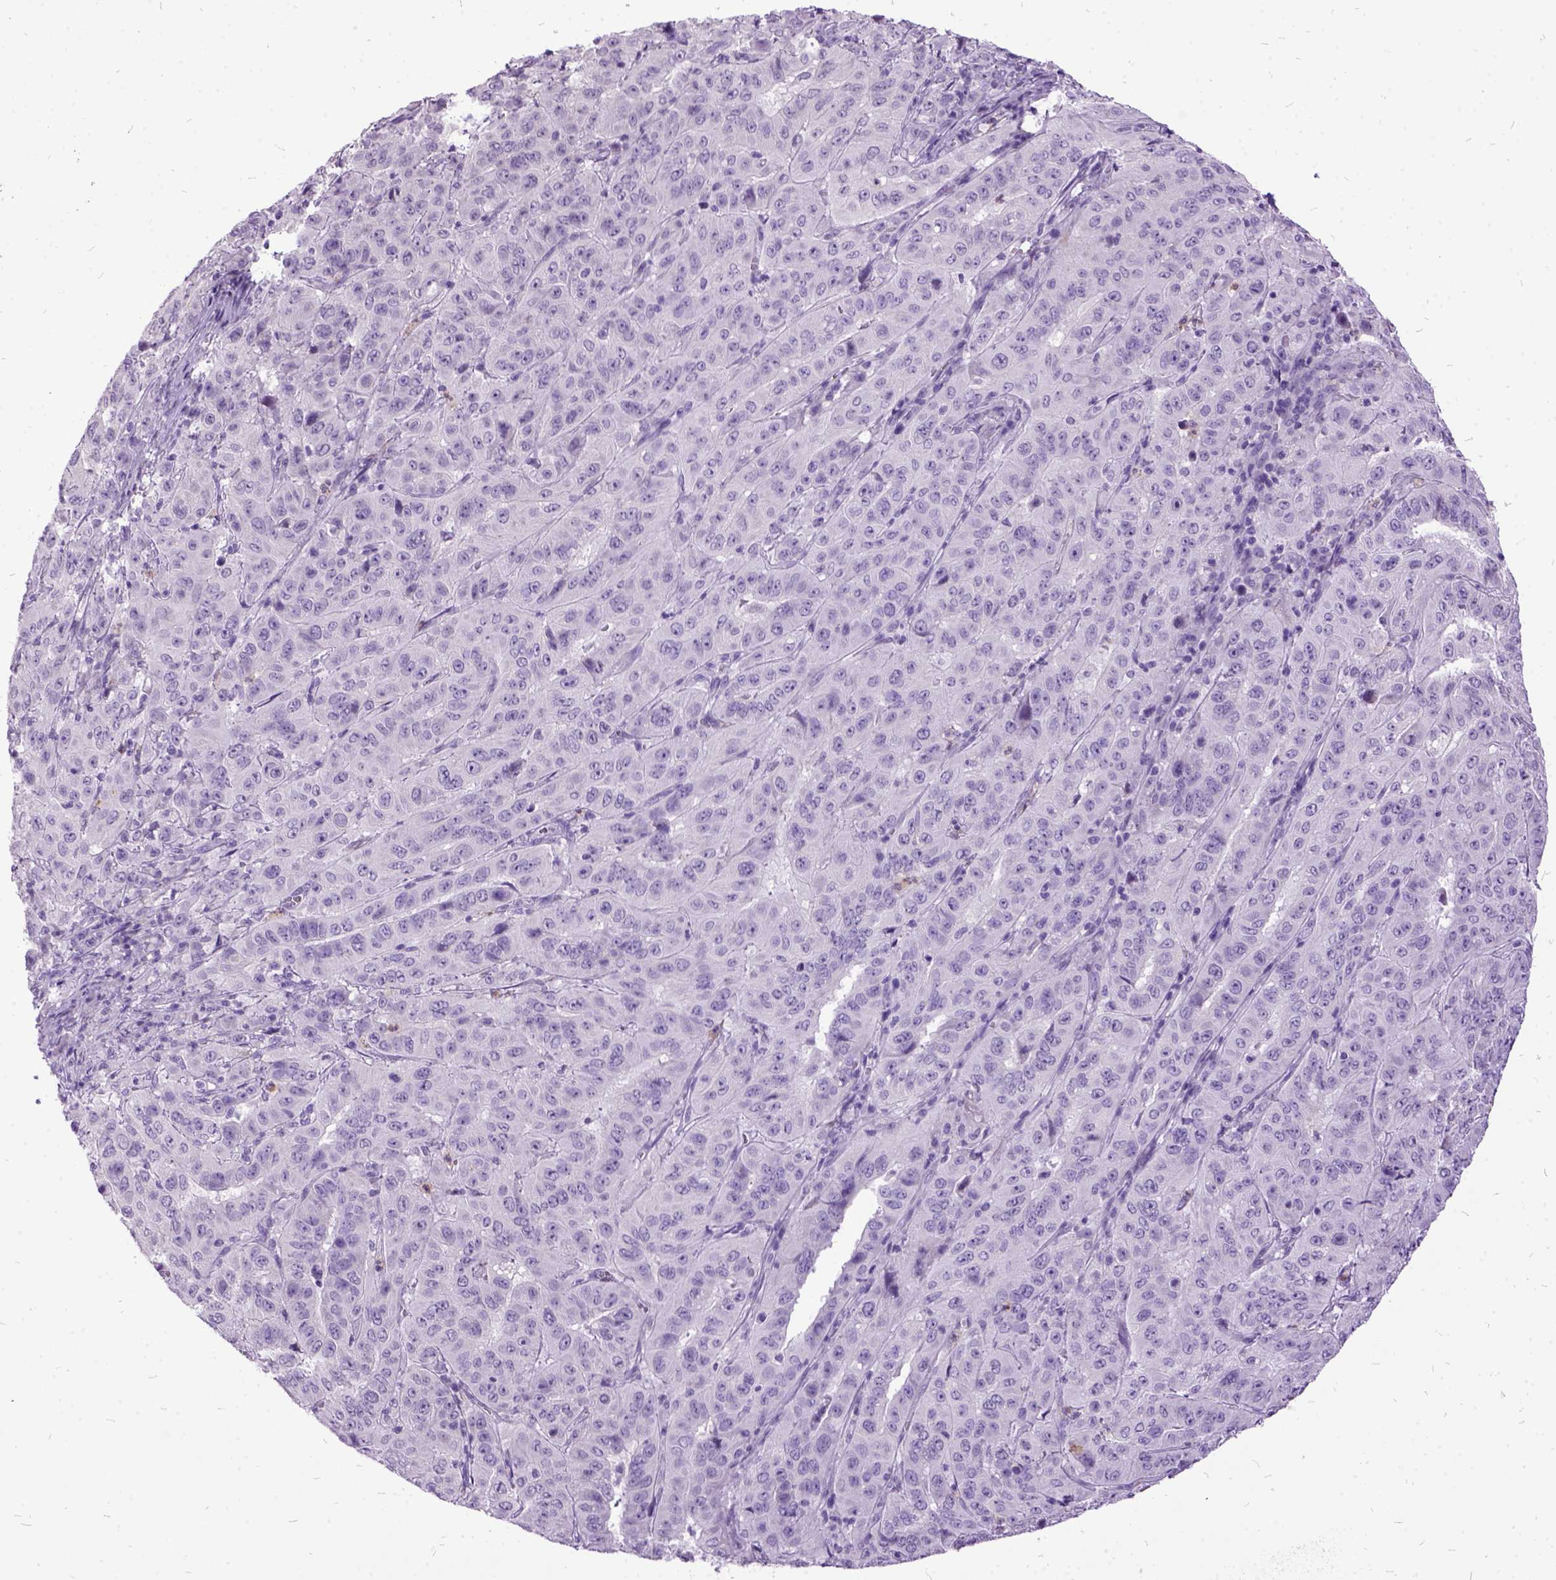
{"staining": {"intensity": "negative", "quantity": "none", "location": "none"}, "tissue": "pancreatic cancer", "cell_type": "Tumor cells", "image_type": "cancer", "snomed": [{"axis": "morphology", "description": "Adenocarcinoma, NOS"}, {"axis": "topography", "description": "Pancreas"}], "caption": "Protein analysis of pancreatic cancer exhibits no significant positivity in tumor cells.", "gene": "MME", "patient": {"sex": "male", "age": 63}}